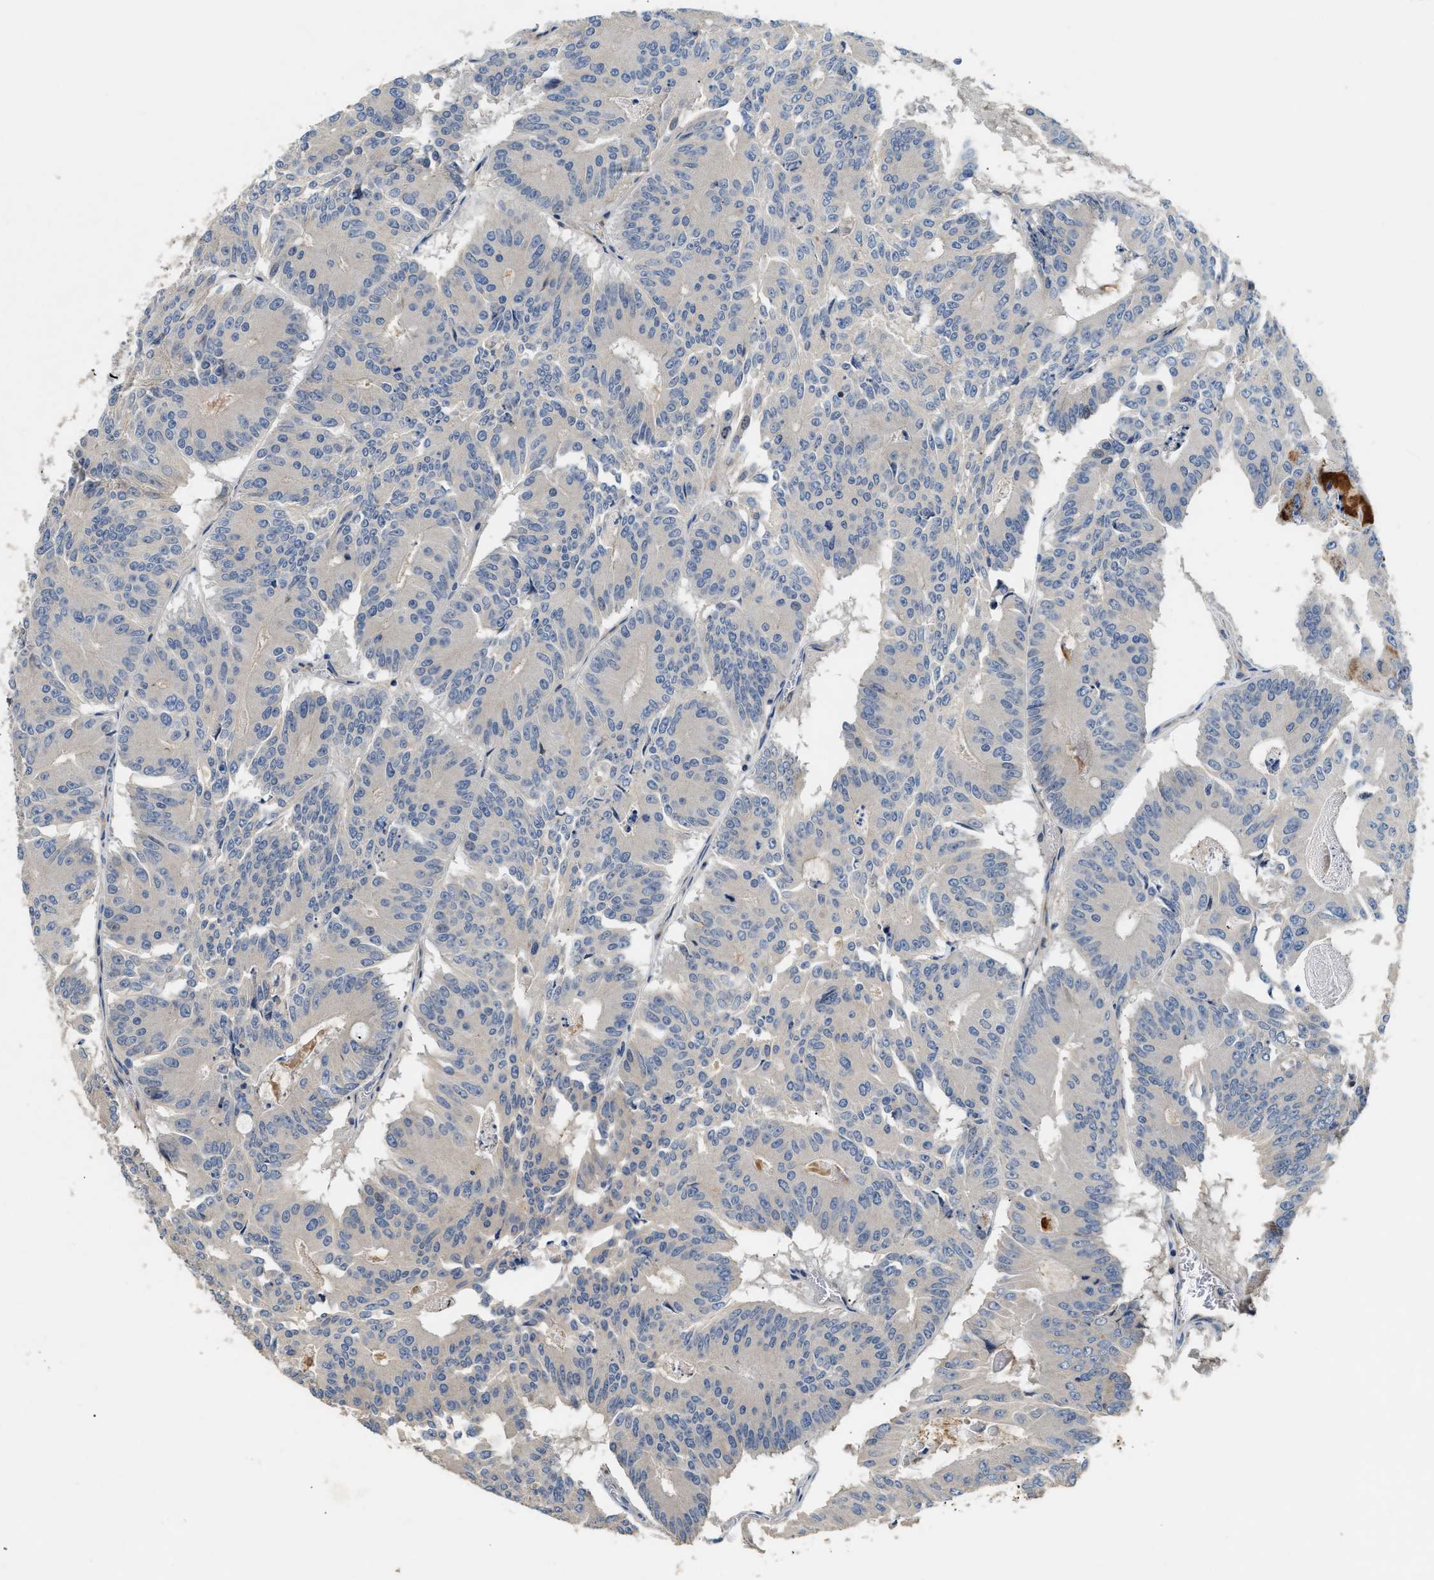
{"staining": {"intensity": "negative", "quantity": "none", "location": "none"}, "tissue": "colorectal cancer", "cell_type": "Tumor cells", "image_type": "cancer", "snomed": [{"axis": "morphology", "description": "Adenocarcinoma, NOS"}, {"axis": "topography", "description": "Colon"}], "caption": "Immunohistochemical staining of colorectal adenocarcinoma demonstrates no significant staining in tumor cells.", "gene": "IL17RC", "patient": {"sex": "male", "age": 87}}